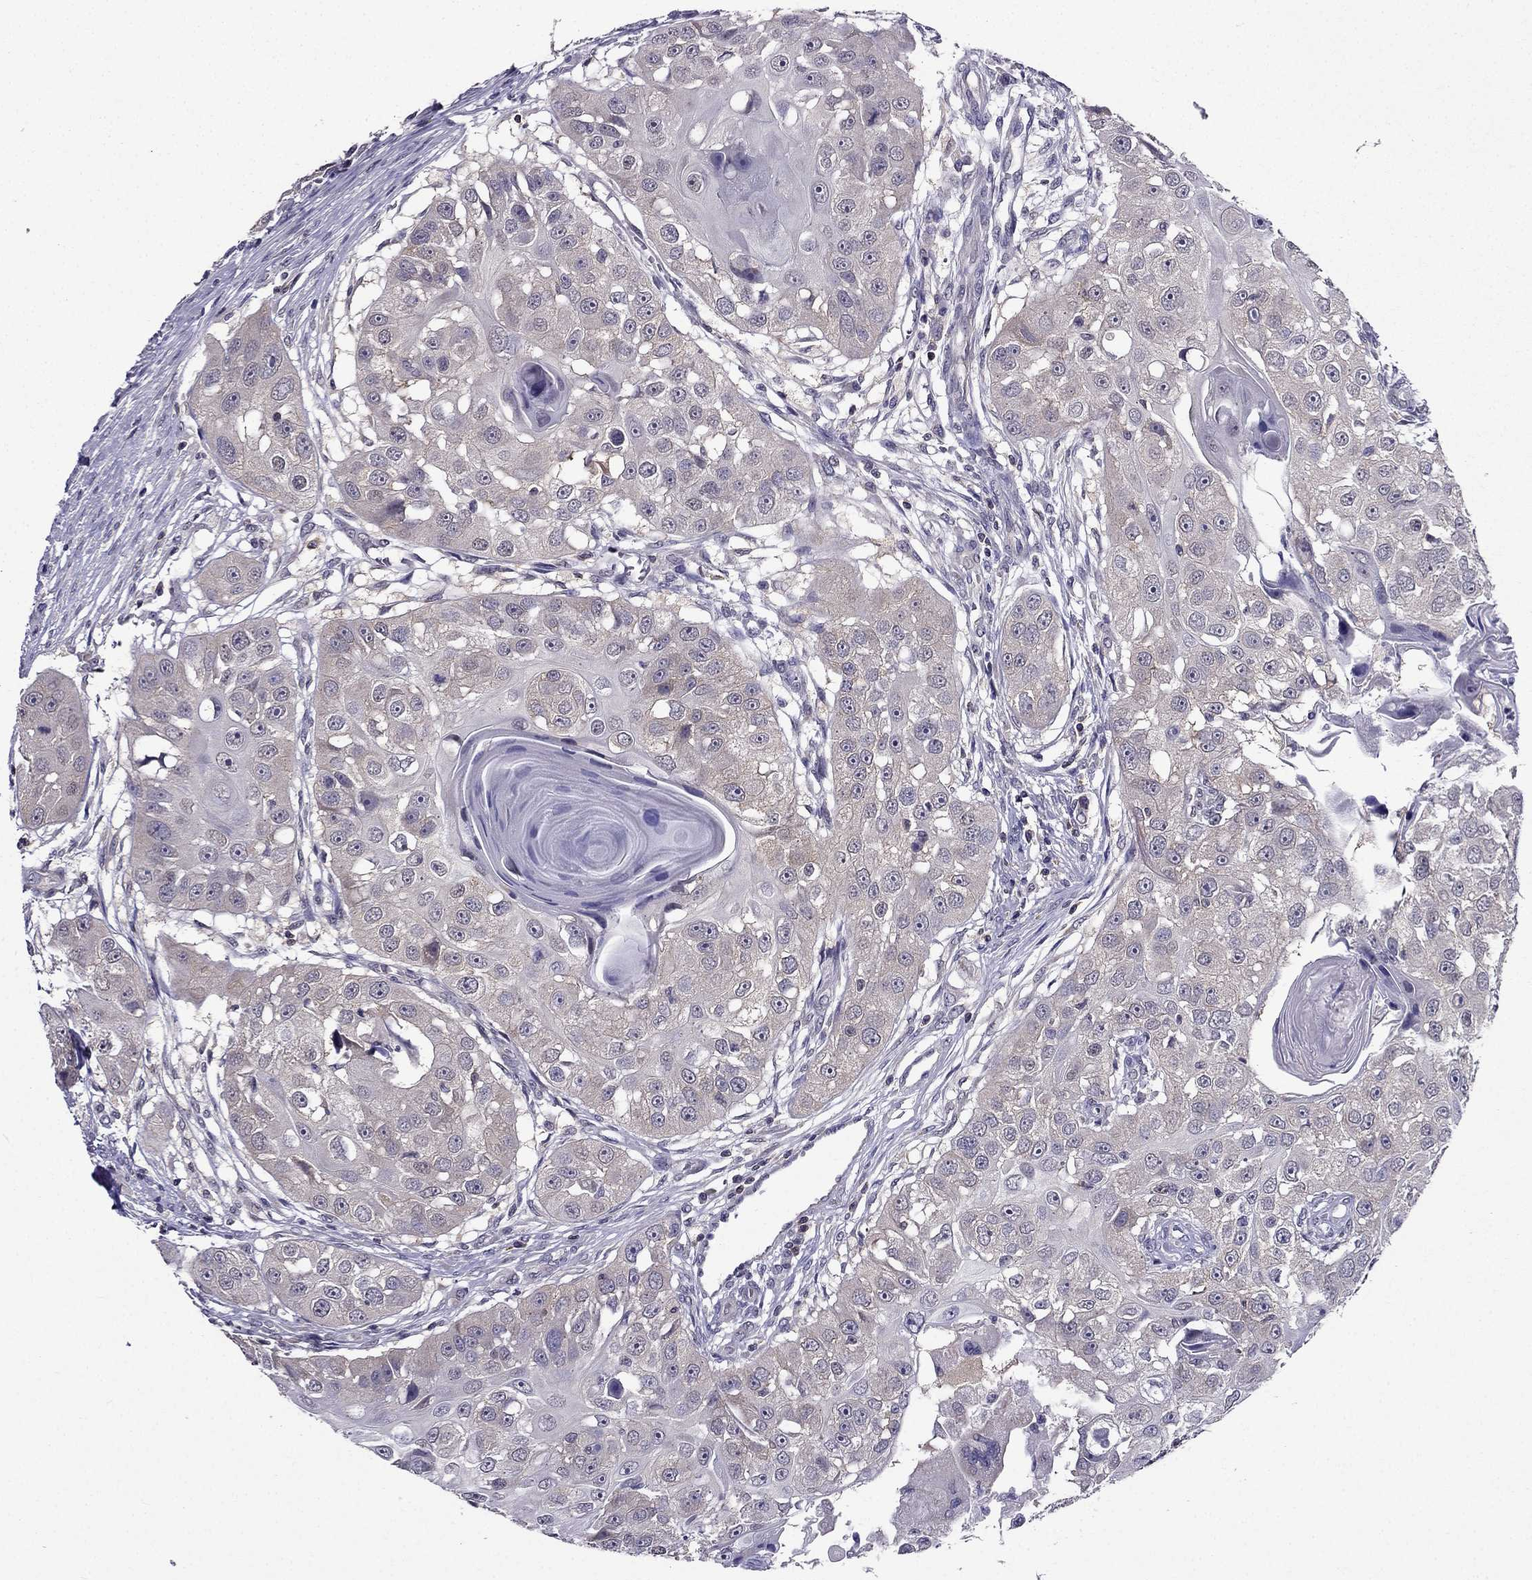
{"staining": {"intensity": "negative", "quantity": "none", "location": "none"}, "tissue": "head and neck cancer", "cell_type": "Tumor cells", "image_type": "cancer", "snomed": [{"axis": "morphology", "description": "Squamous cell carcinoma, NOS"}, {"axis": "topography", "description": "Head-Neck"}], "caption": "Human head and neck cancer stained for a protein using IHC reveals no staining in tumor cells.", "gene": "AAK1", "patient": {"sex": "male", "age": 51}}